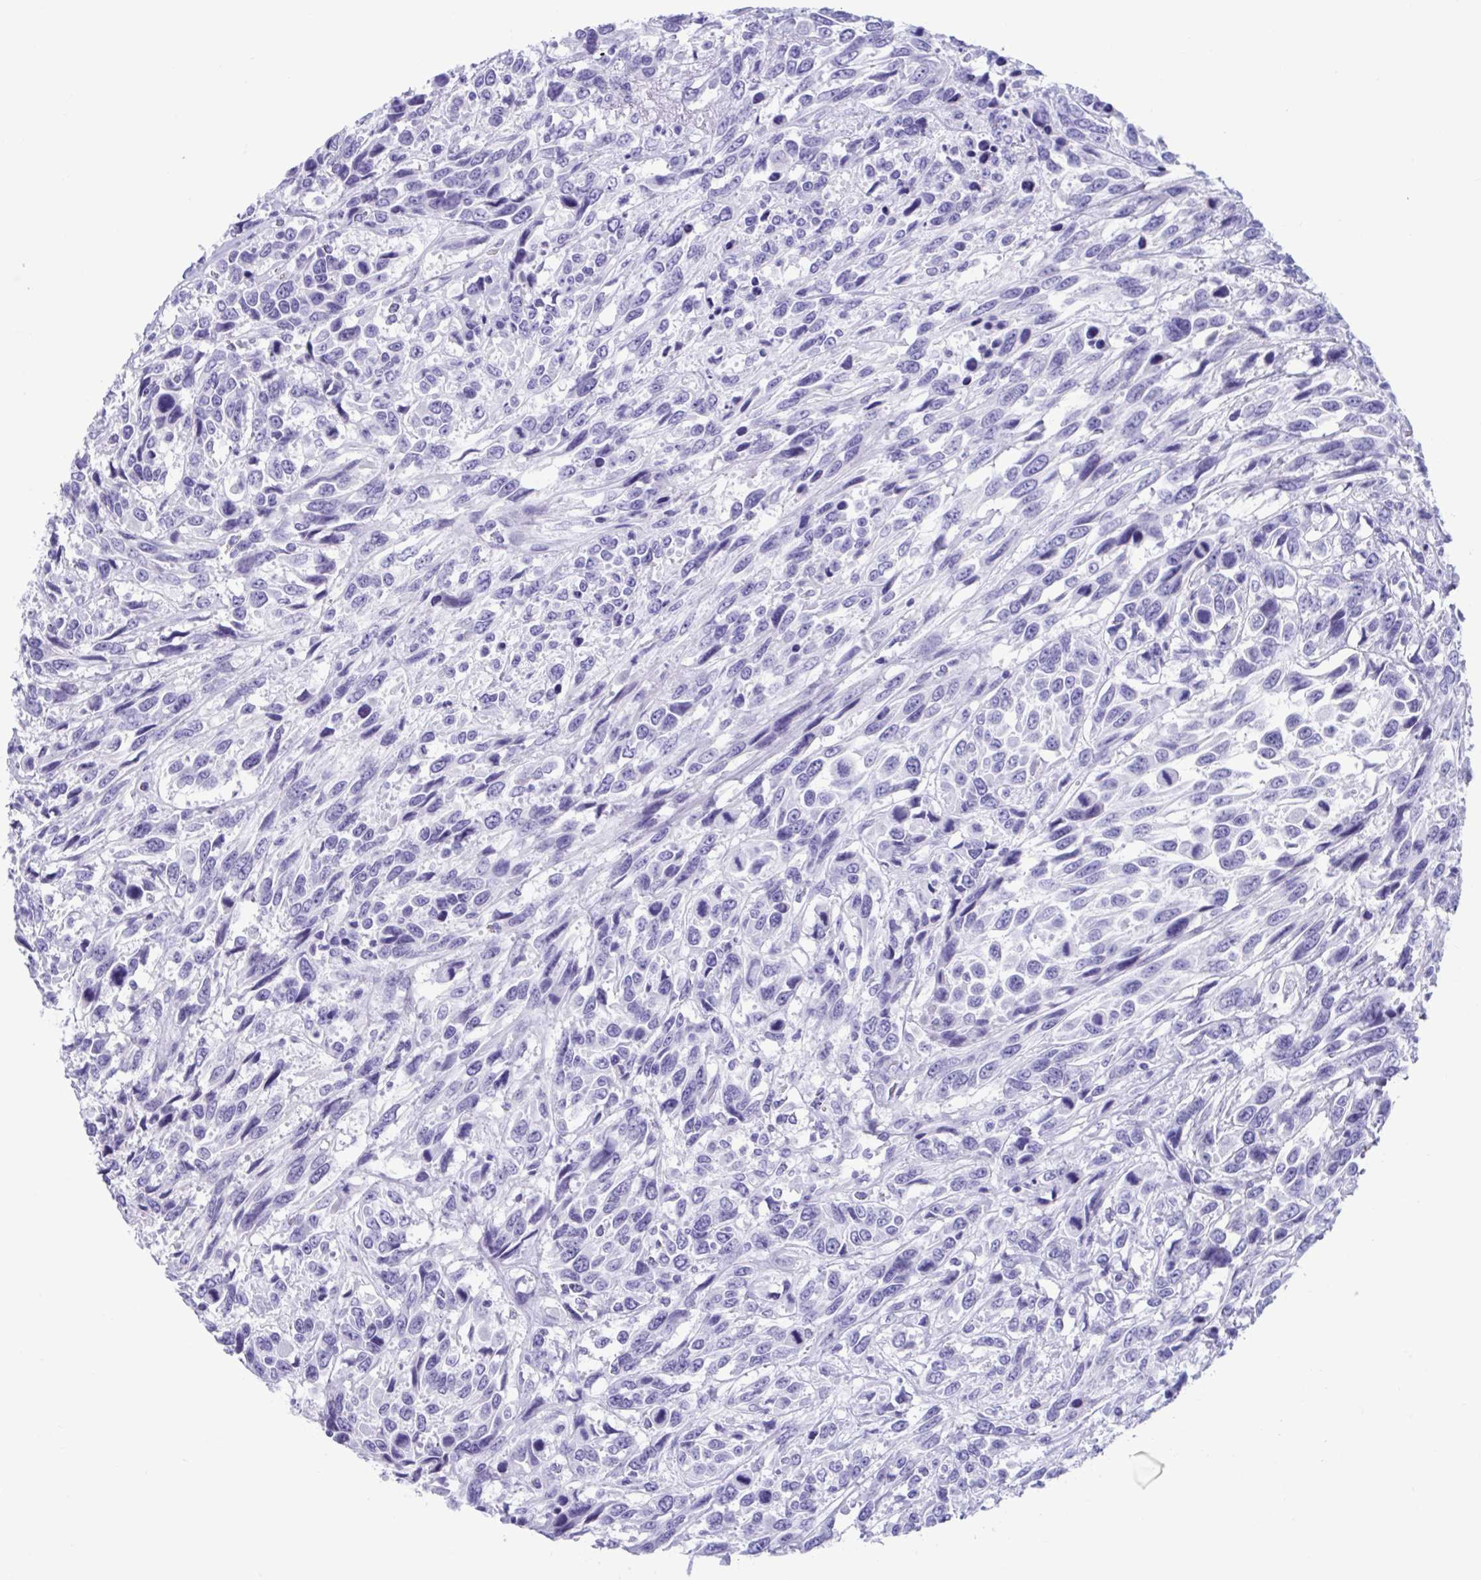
{"staining": {"intensity": "negative", "quantity": "none", "location": "none"}, "tissue": "urothelial cancer", "cell_type": "Tumor cells", "image_type": "cancer", "snomed": [{"axis": "morphology", "description": "Urothelial carcinoma, High grade"}, {"axis": "topography", "description": "Urinary bladder"}], "caption": "An image of human high-grade urothelial carcinoma is negative for staining in tumor cells.", "gene": "TMEM35A", "patient": {"sex": "female", "age": 70}}